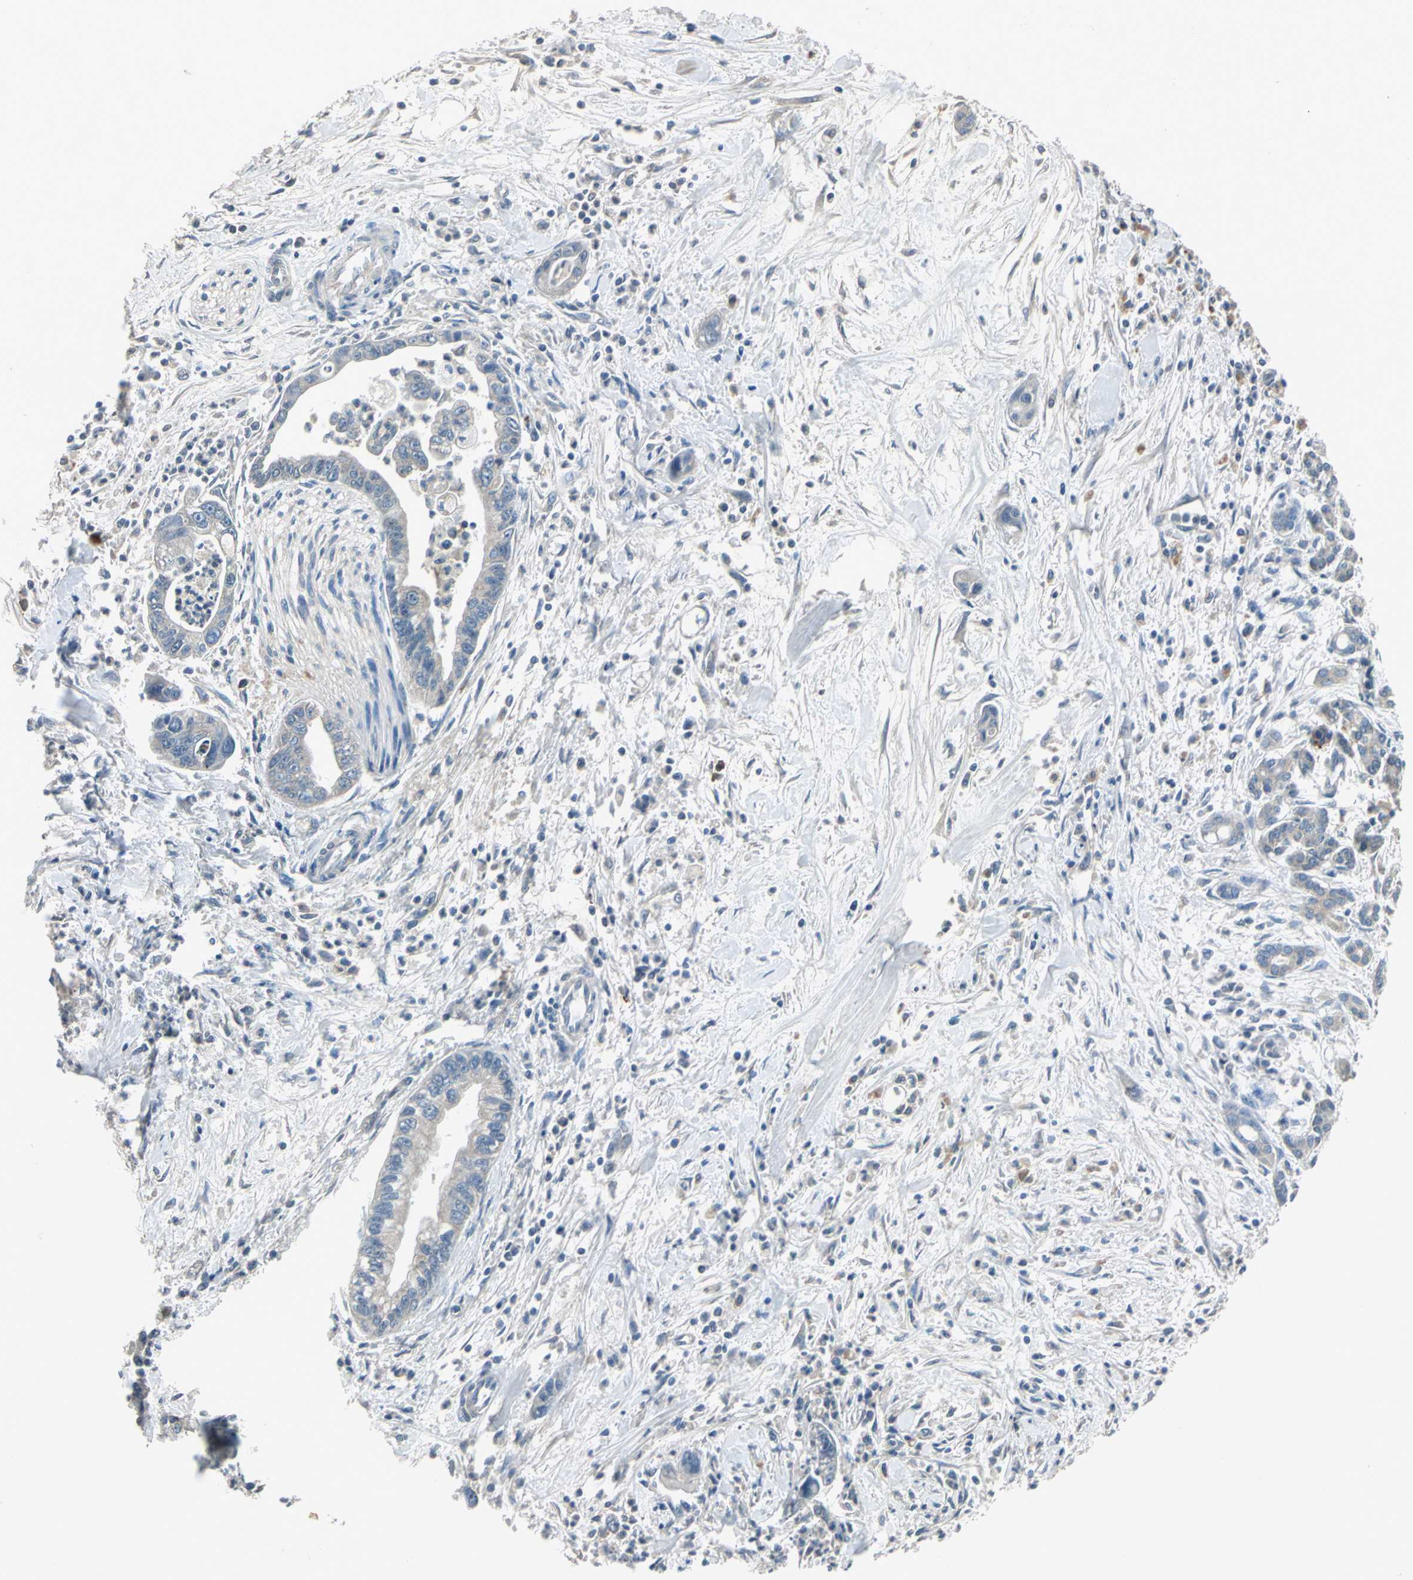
{"staining": {"intensity": "weak", "quantity": "25%-75%", "location": "cytoplasmic/membranous"}, "tissue": "pancreatic cancer", "cell_type": "Tumor cells", "image_type": "cancer", "snomed": [{"axis": "morphology", "description": "Adenocarcinoma, NOS"}, {"axis": "topography", "description": "Pancreas"}], "caption": "Protein positivity by immunohistochemistry exhibits weak cytoplasmic/membranous expression in approximately 25%-75% of tumor cells in adenocarcinoma (pancreatic).", "gene": "SLC2A13", "patient": {"sex": "male", "age": 70}}